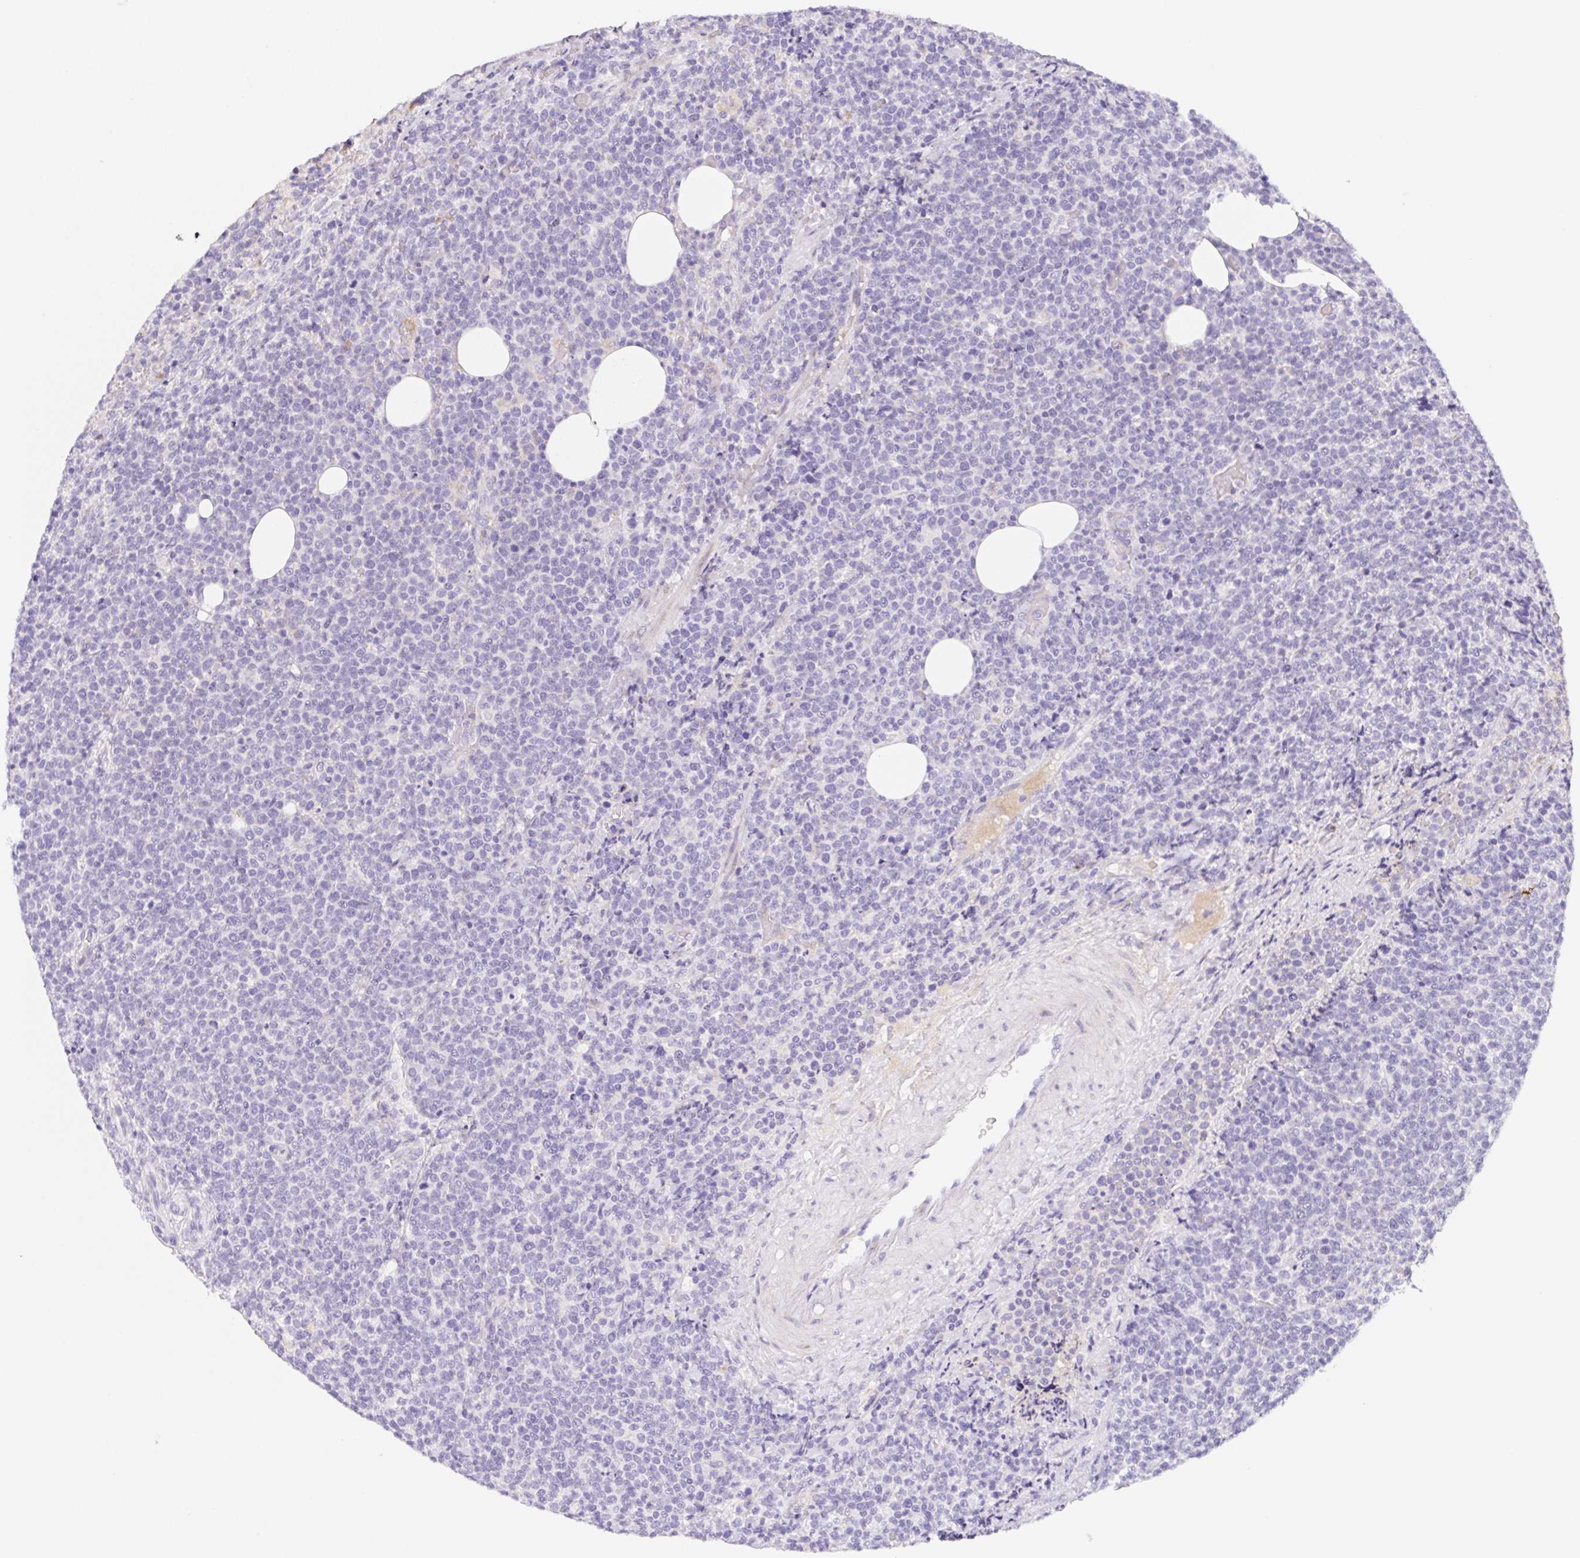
{"staining": {"intensity": "negative", "quantity": "none", "location": "none"}, "tissue": "lymphoma", "cell_type": "Tumor cells", "image_type": "cancer", "snomed": [{"axis": "morphology", "description": "Malignant lymphoma, non-Hodgkin's type, High grade"}, {"axis": "topography", "description": "Lymph node"}], "caption": "This is an IHC image of lymphoma. There is no staining in tumor cells.", "gene": "ITIH2", "patient": {"sex": "male", "age": 61}}